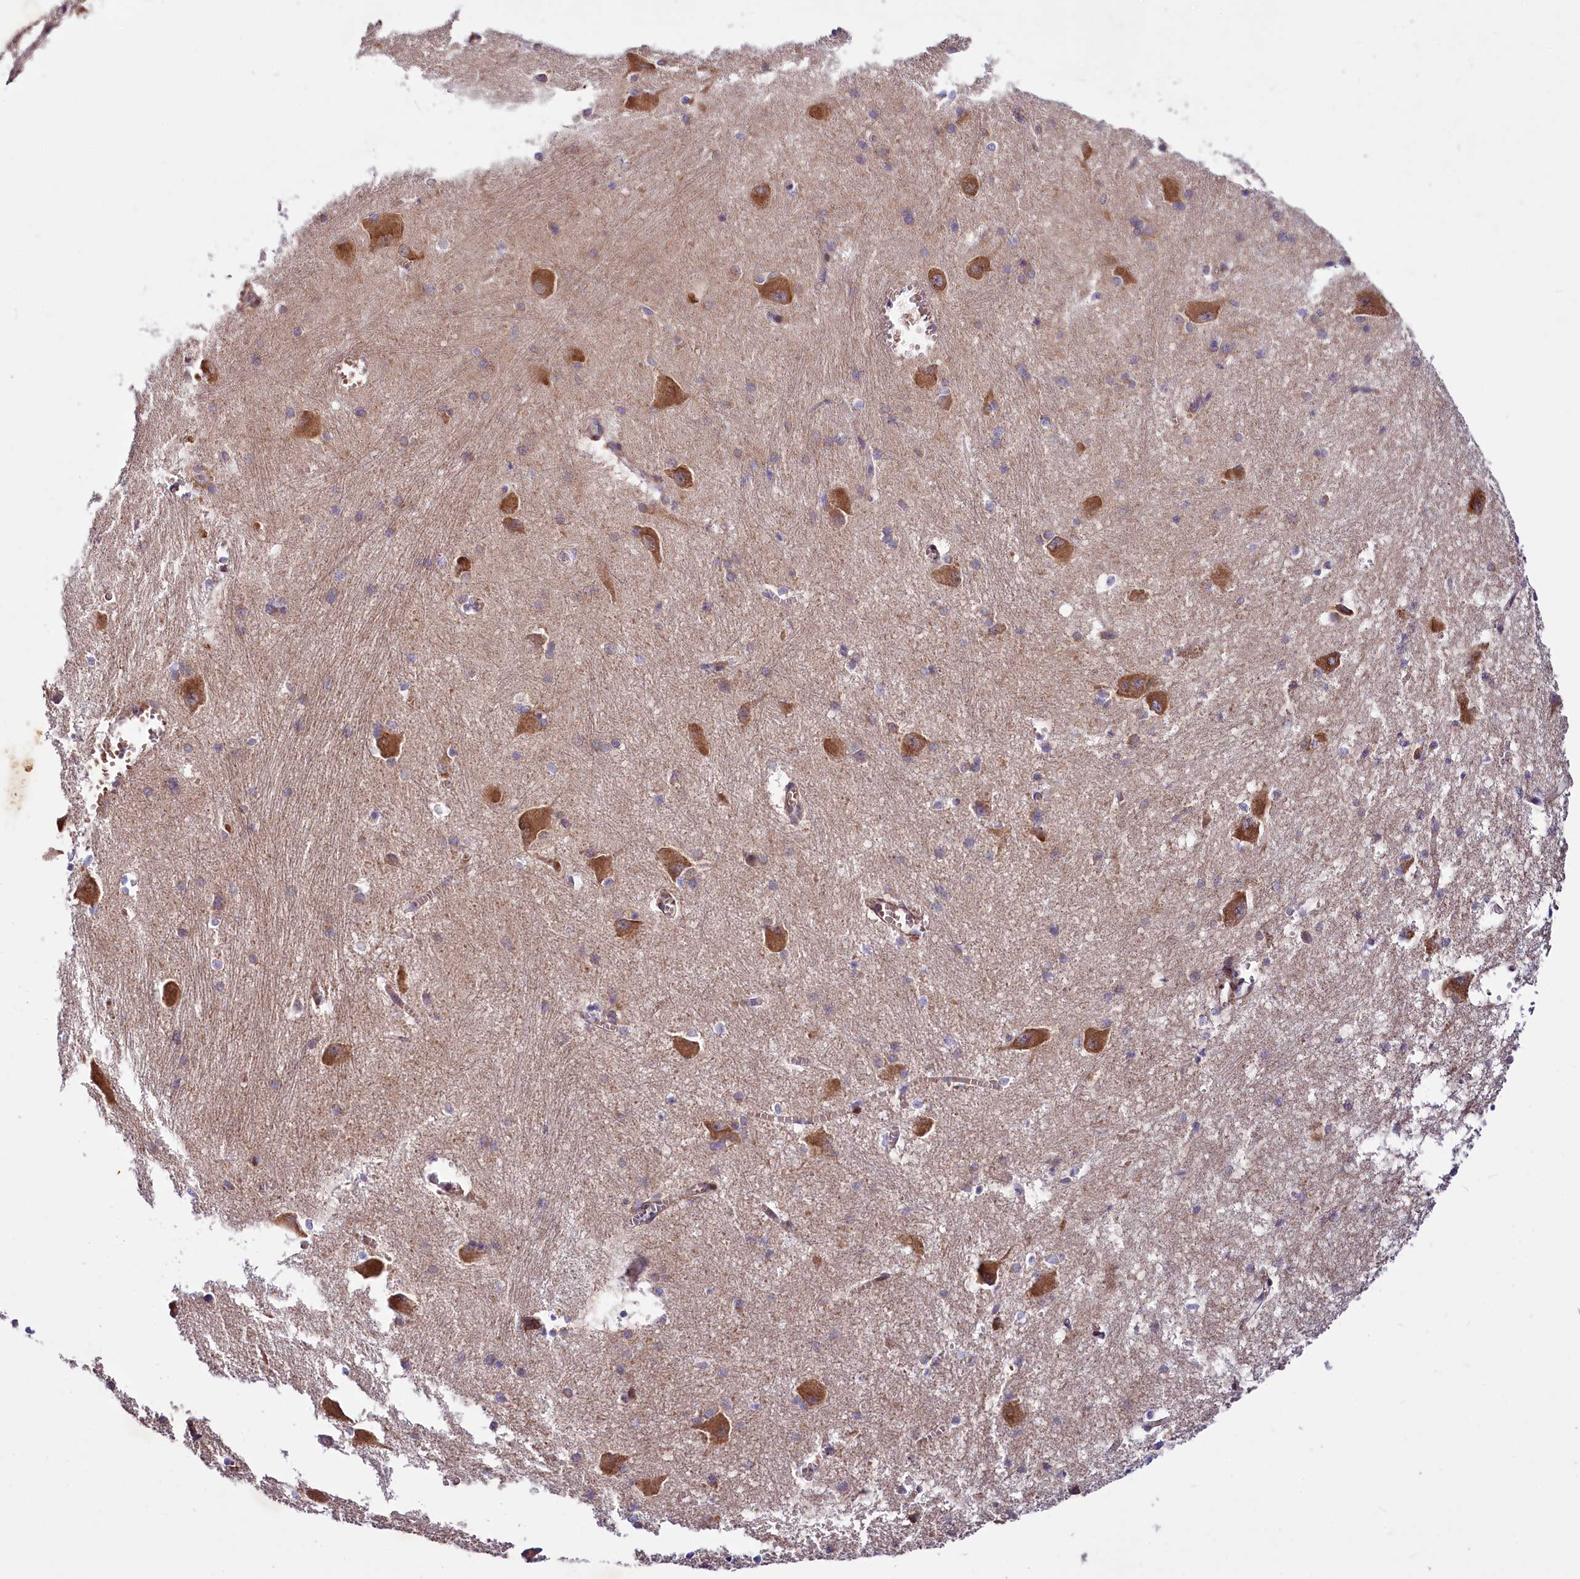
{"staining": {"intensity": "moderate", "quantity": "<25%", "location": "cytoplasmic/membranous"}, "tissue": "caudate", "cell_type": "Glial cells", "image_type": "normal", "snomed": [{"axis": "morphology", "description": "Normal tissue, NOS"}, {"axis": "topography", "description": "Lateral ventricle wall"}], "caption": "Immunohistochemistry (IHC) (DAB) staining of benign human caudate exhibits moderate cytoplasmic/membranous protein positivity in approximately <25% of glial cells.", "gene": "PDZRN3", "patient": {"sex": "male", "age": 37}}